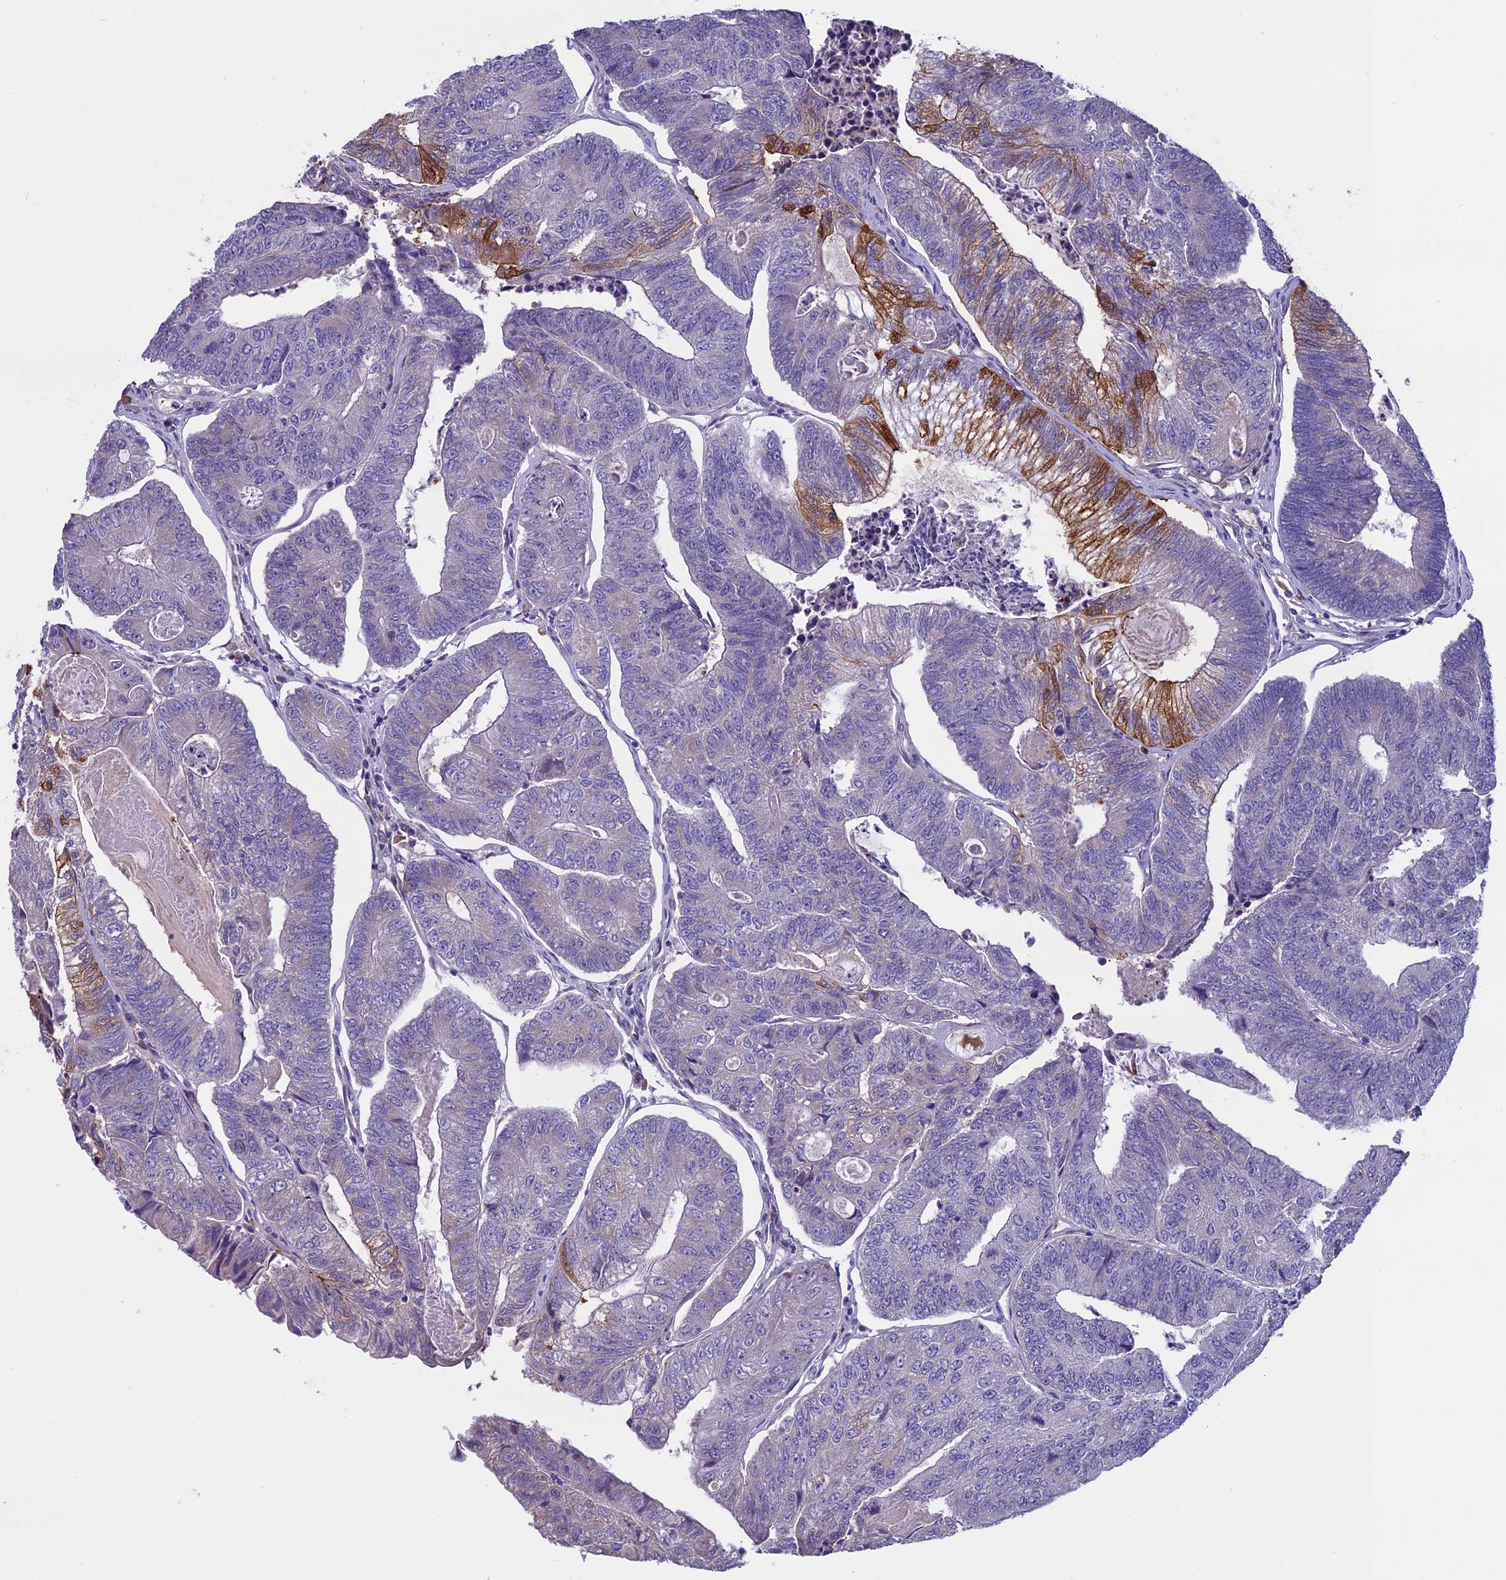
{"staining": {"intensity": "negative", "quantity": "none", "location": "none"}, "tissue": "colorectal cancer", "cell_type": "Tumor cells", "image_type": "cancer", "snomed": [{"axis": "morphology", "description": "Adenocarcinoma, NOS"}, {"axis": "topography", "description": "Colon"}], "caption": "An image of human colorectal adenocarcinoma is negative for staining in tumor cells. Nuclei are stained in blue.", "gene": "DCTN5", "patient": {"sex": "female", "age": 67}}